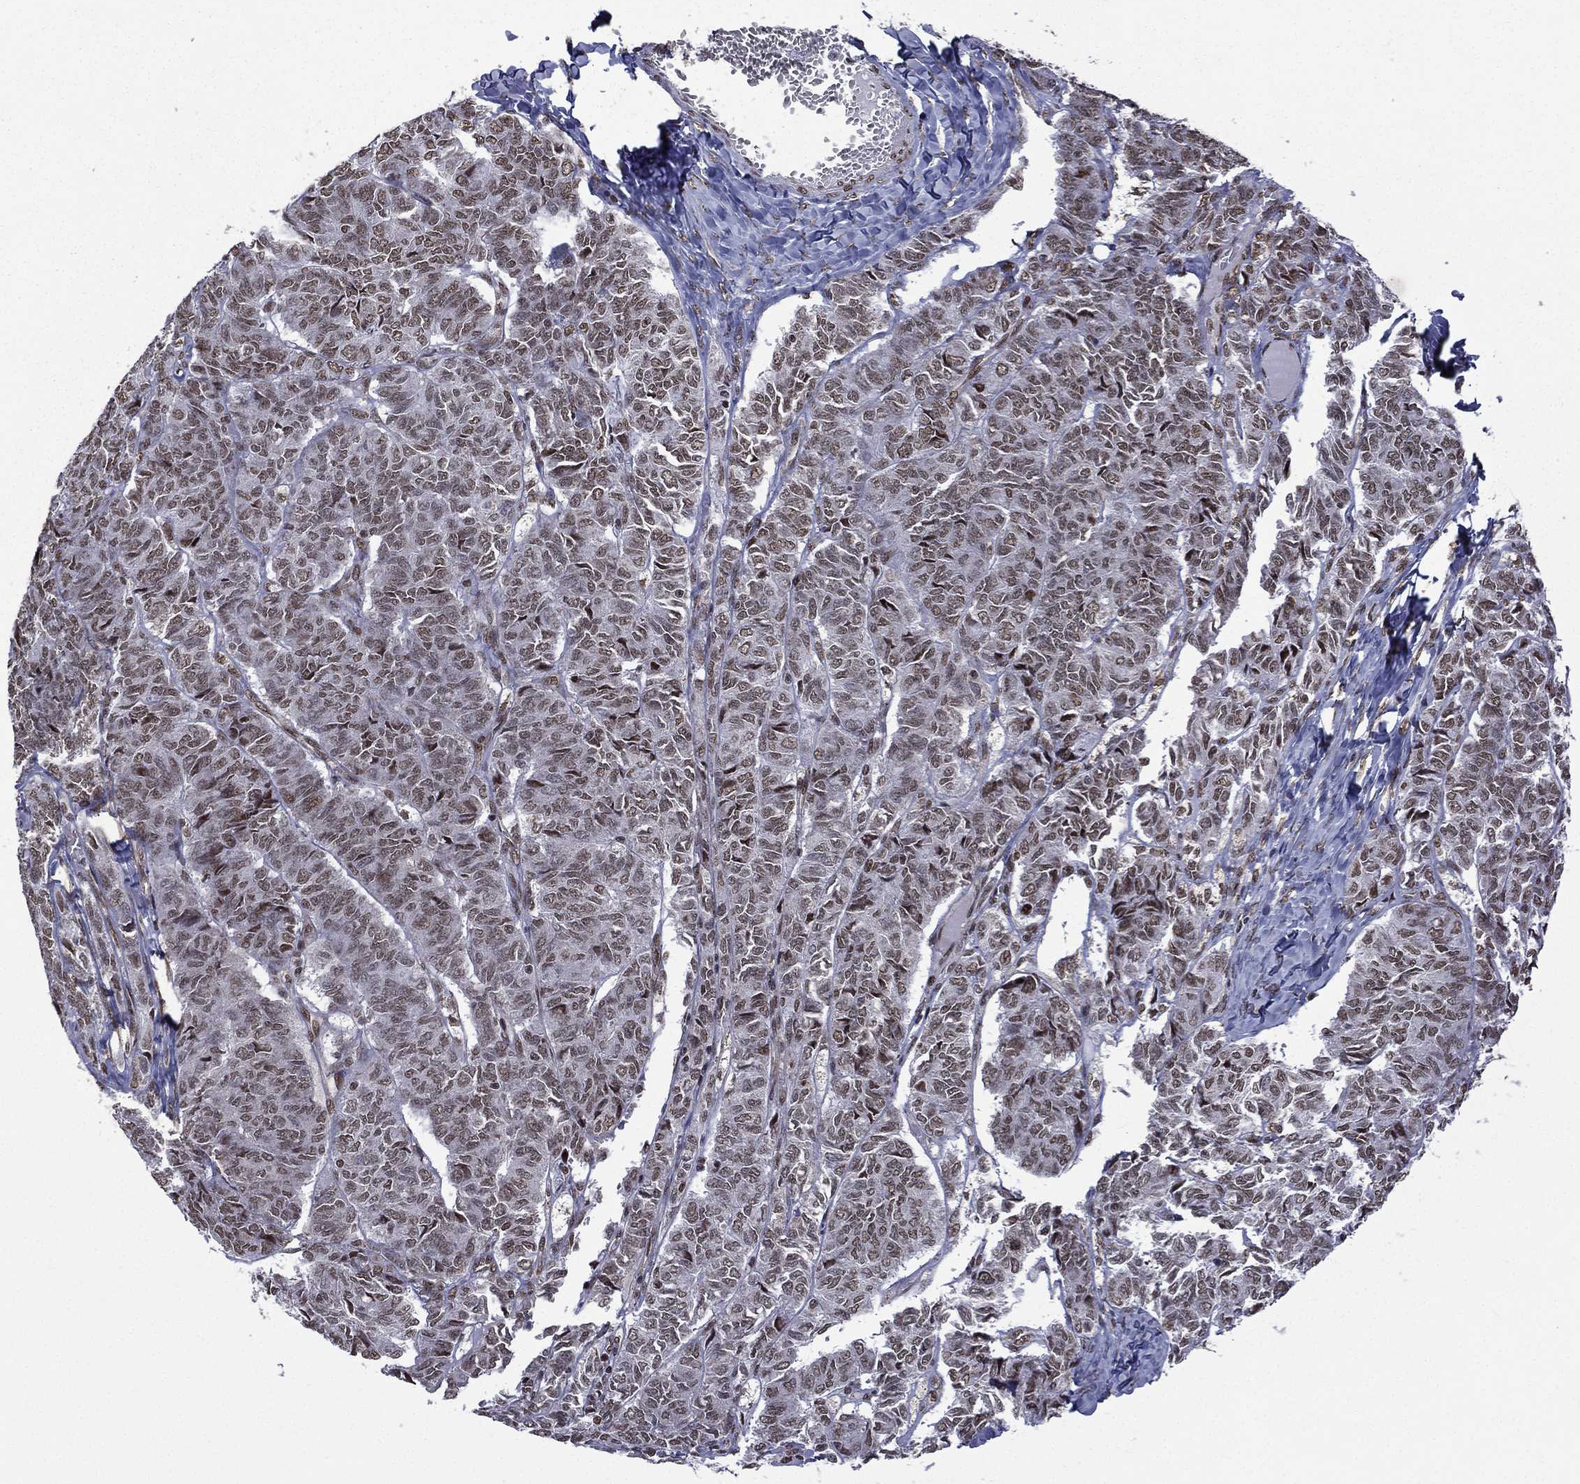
{"staining": {"intensity": "moderate", "quantity": "25%-75%", "location": "nuclear"}, "tissue": "ovarian cancer", "cell_type": "Tumor cells", "image_type": "cancer", "snomed": [{"axis": "morphology", "description": "Carcinoma, endometroid"}, {"axis": "topography", "description": "Ovary"}], "caption": "This is an image of IHC staining of endometroid carcinoma (ovarian), which shows moderate positivity in the nuclear of tumor cells.", "gene": "C5orf24", "patient": {"sex": "female", "age": 80}}